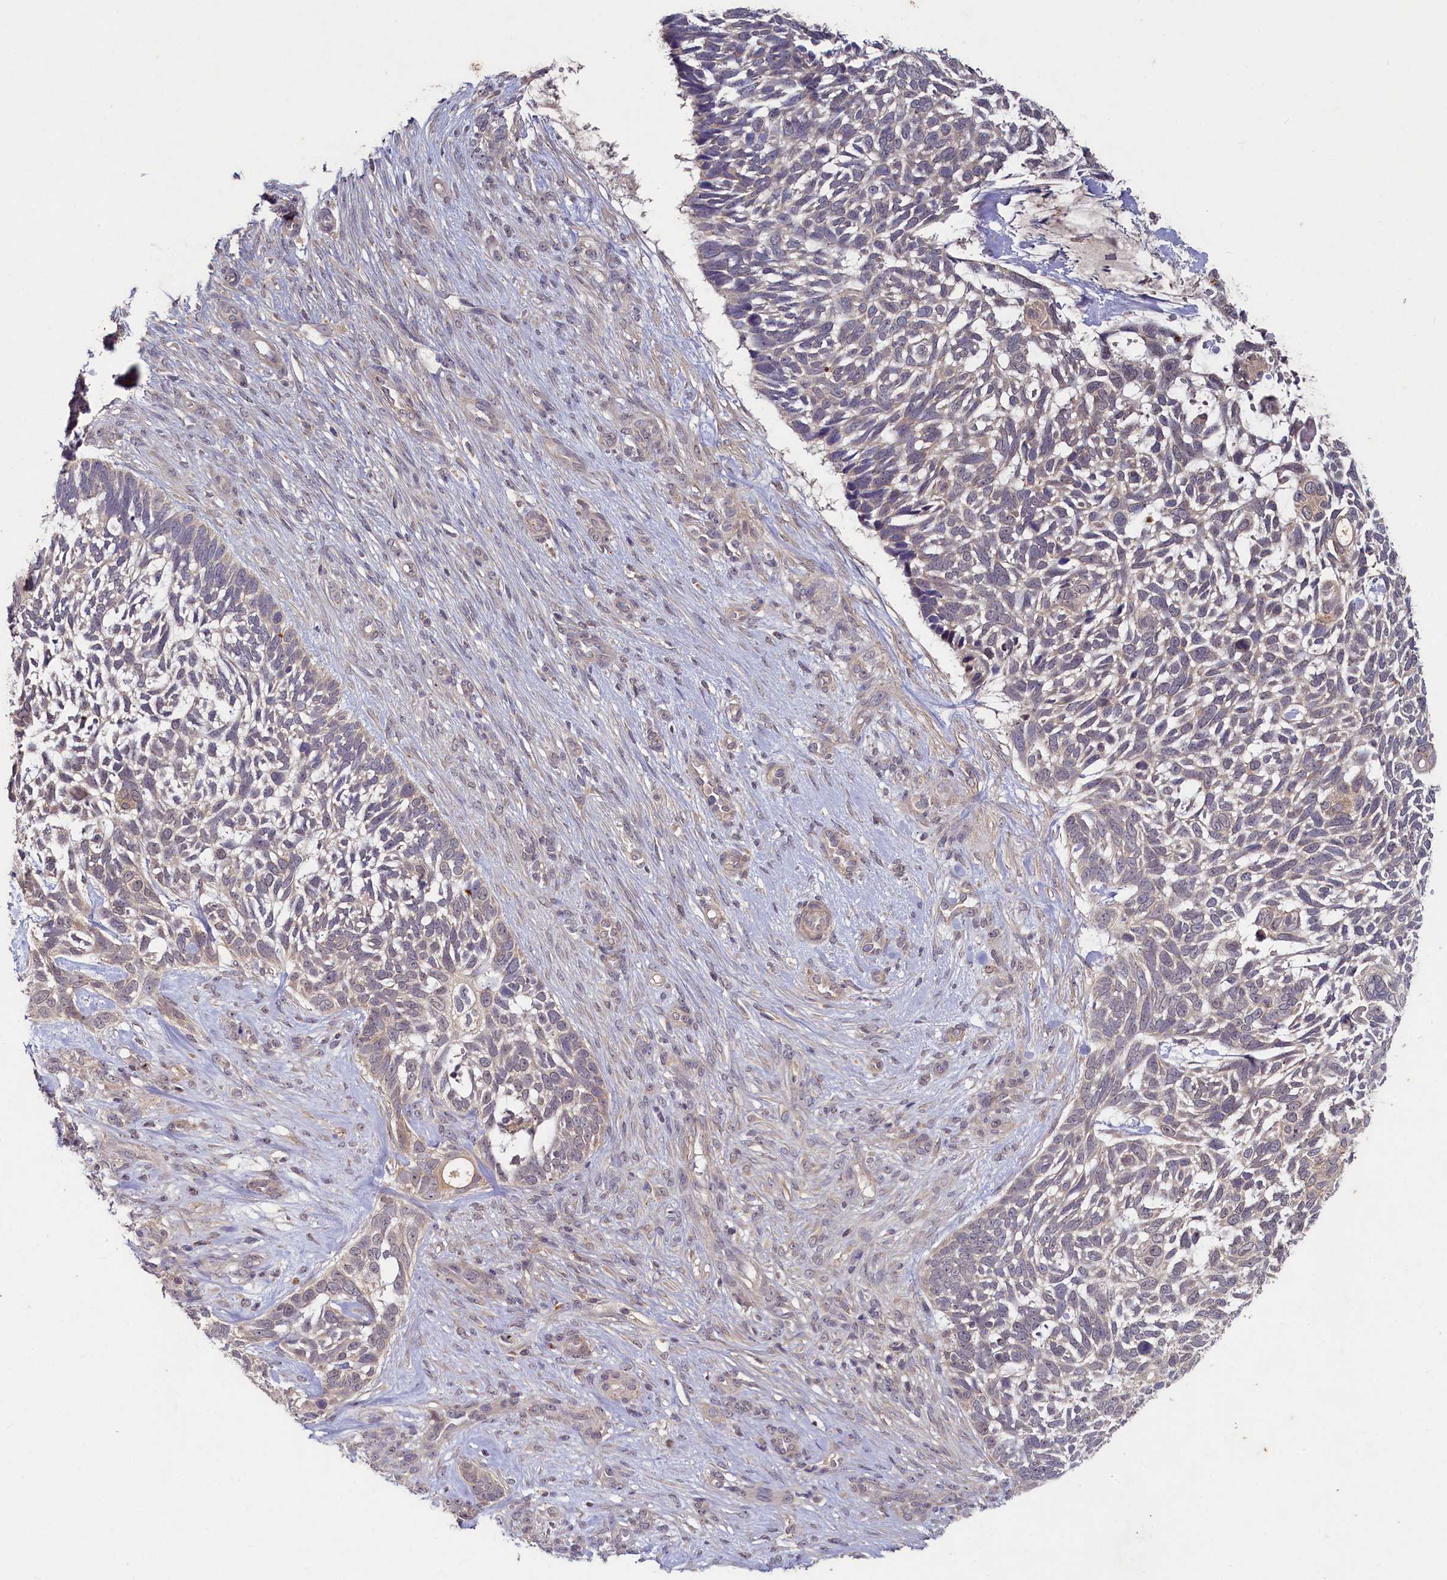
{"staining": {"intensity": "weak", "quantity": "<25%", "location": "cytoplasmic/membranous"}, "tissue": "skin cancer", "cell_type": "Tumor cells", "image_type": "cancer", "snomed": [{"axis": "morphology", "description": "Basal cell carcinoma"}, {"axis": "topography", "description": "Skin"}], "caption": "Protein analysis of skin basal cell carcinoma exhibits no significant staining in tumor cells. (DAB (3,3'-diaminobenzidine) immunohistochemistry with hematoxylin counter stain).", "gene": "HERC3", "patient": {"sex": "male", "age": 88}}